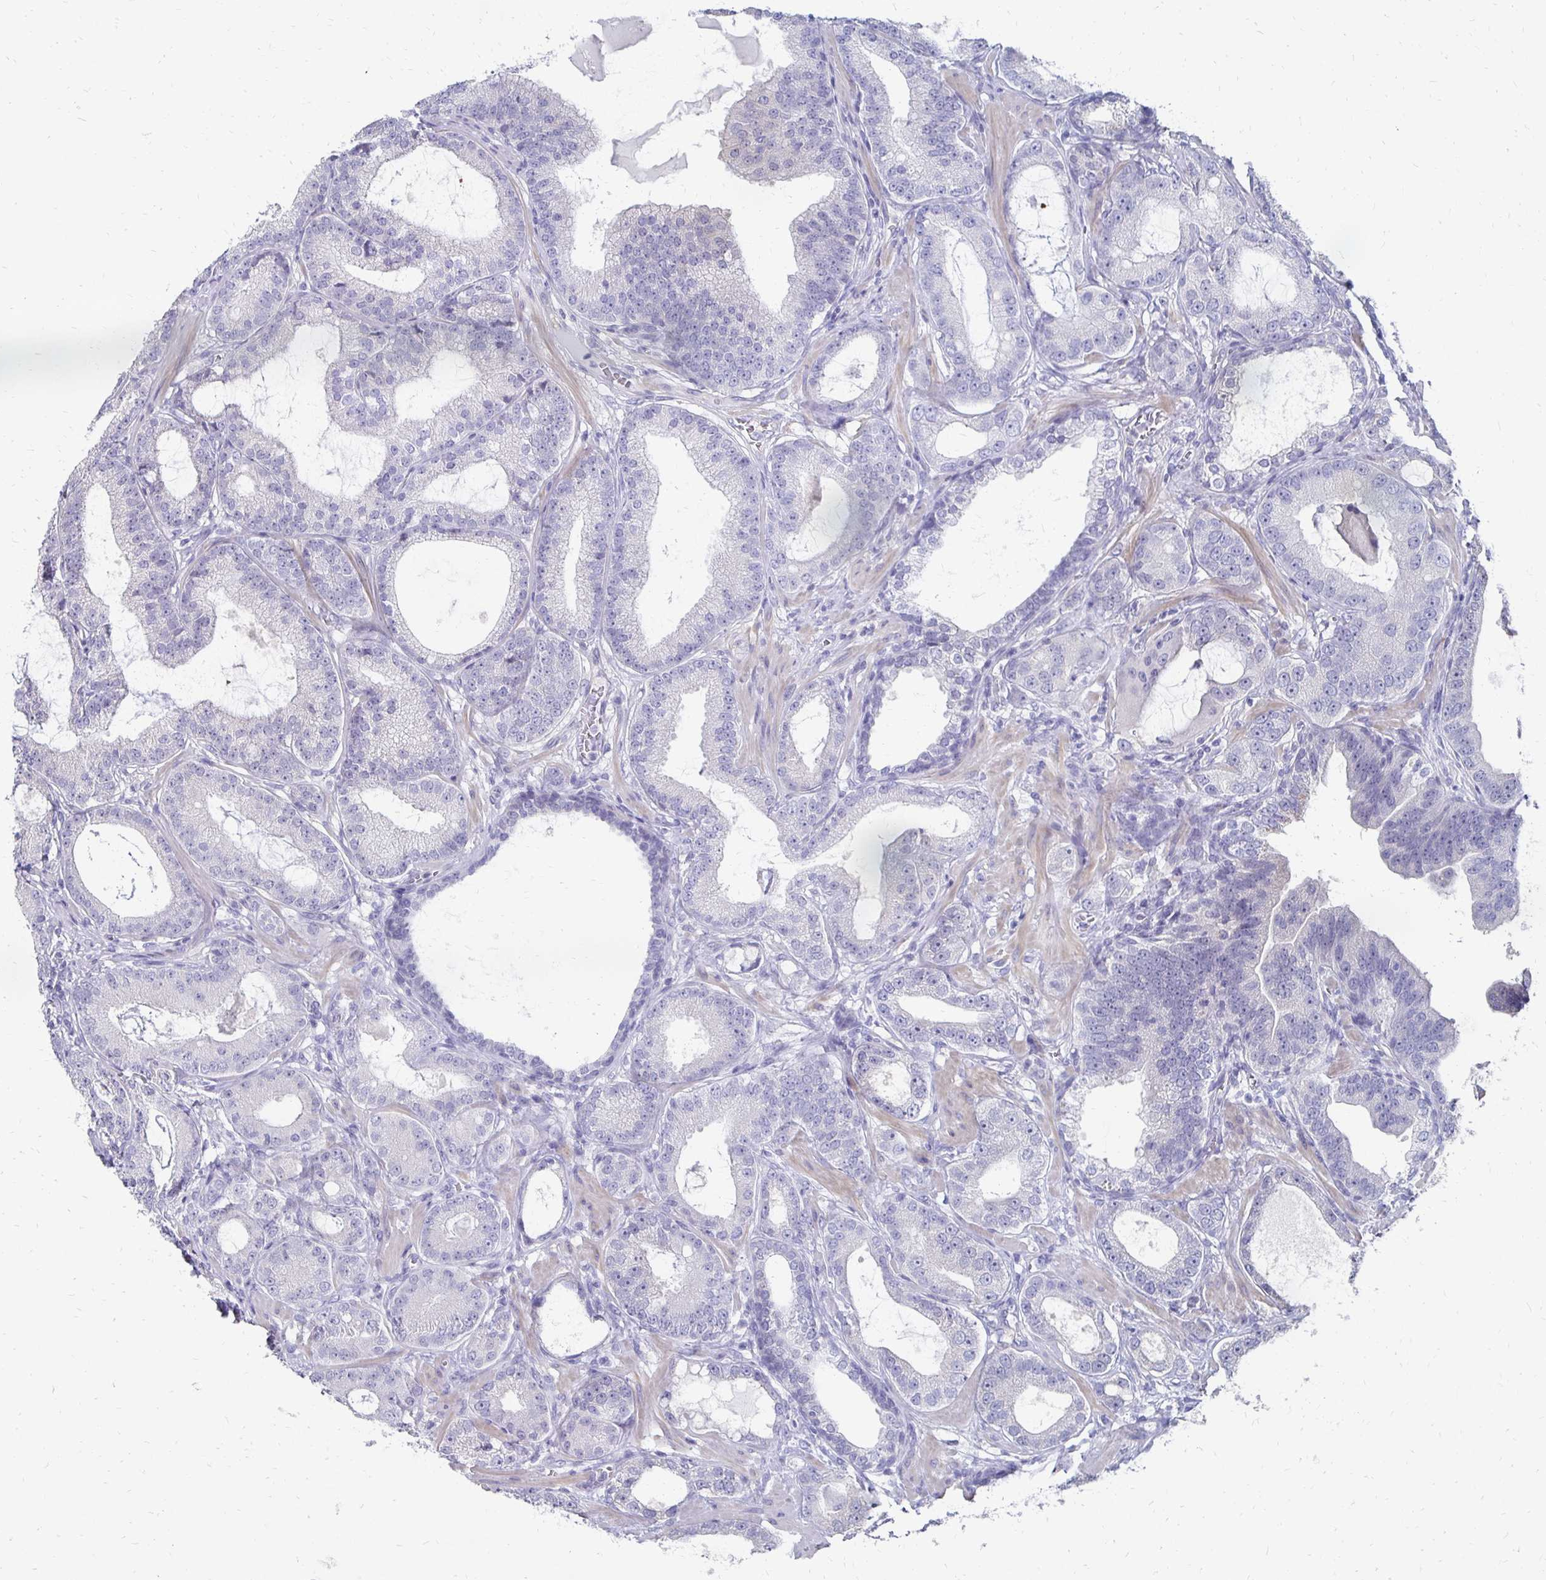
{"staining": {"intensity": "negative", "quantity": "none", "location": "none"}, "tissue": "prostate cancer", "cell_type": "Tumor cells", "image_type": "cancer", "snomed": [{"axis": "morphology", "description": "Adenocarcinoma, High grade"}, {"axis": "topography", "description": "Prostate"}], "caption": "An immunohistochemistry histopathology image of prostate high-grade adenocarcinoma is shown. There is no staining in tumor cells of prostate high-grade adenocarcinoma.", "gene": "SYCP3", "patient": {"sex": "male", "age": 65}}